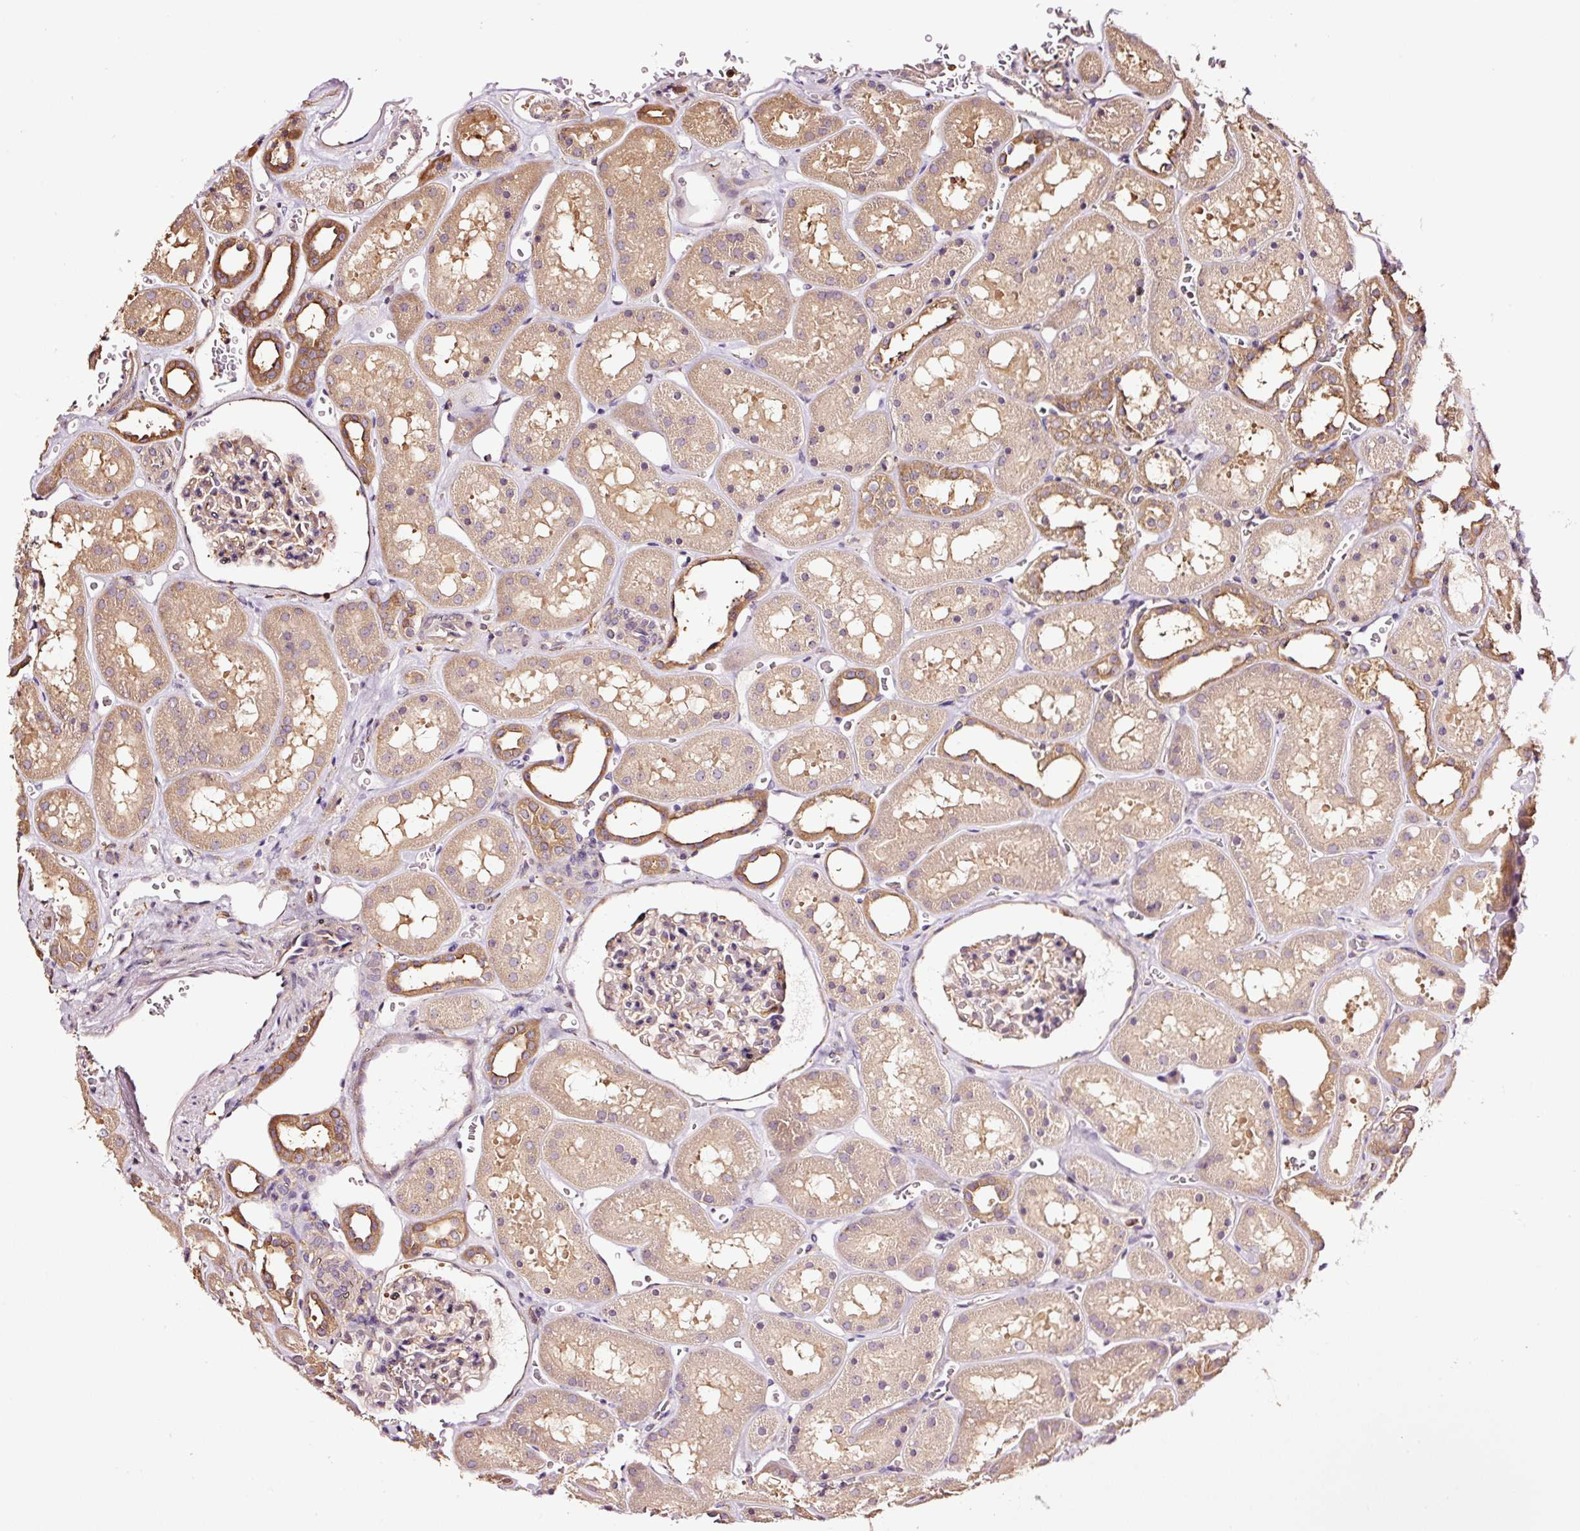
{"staining": {"intensity": "moderate", "quantity": "<25%", "location": "cytoplasmic/membranous"}, "tissue": "kidney", "cell_type": "Cells in glomeruli", "image_type": "normal", "snomed": [{"axis": "morphology", "description": "Normal tissue, NOS"}, {"axis": "topography", "description": "Kidney"}], "caption": "Immunohistochemistry of benign human kidney displays low levels of moderate cytoplasmic/membranous staining in about <25% of cells in glomeruli.", "gene": "METAP1", "patient": {"sex": "female", "age": 41}}